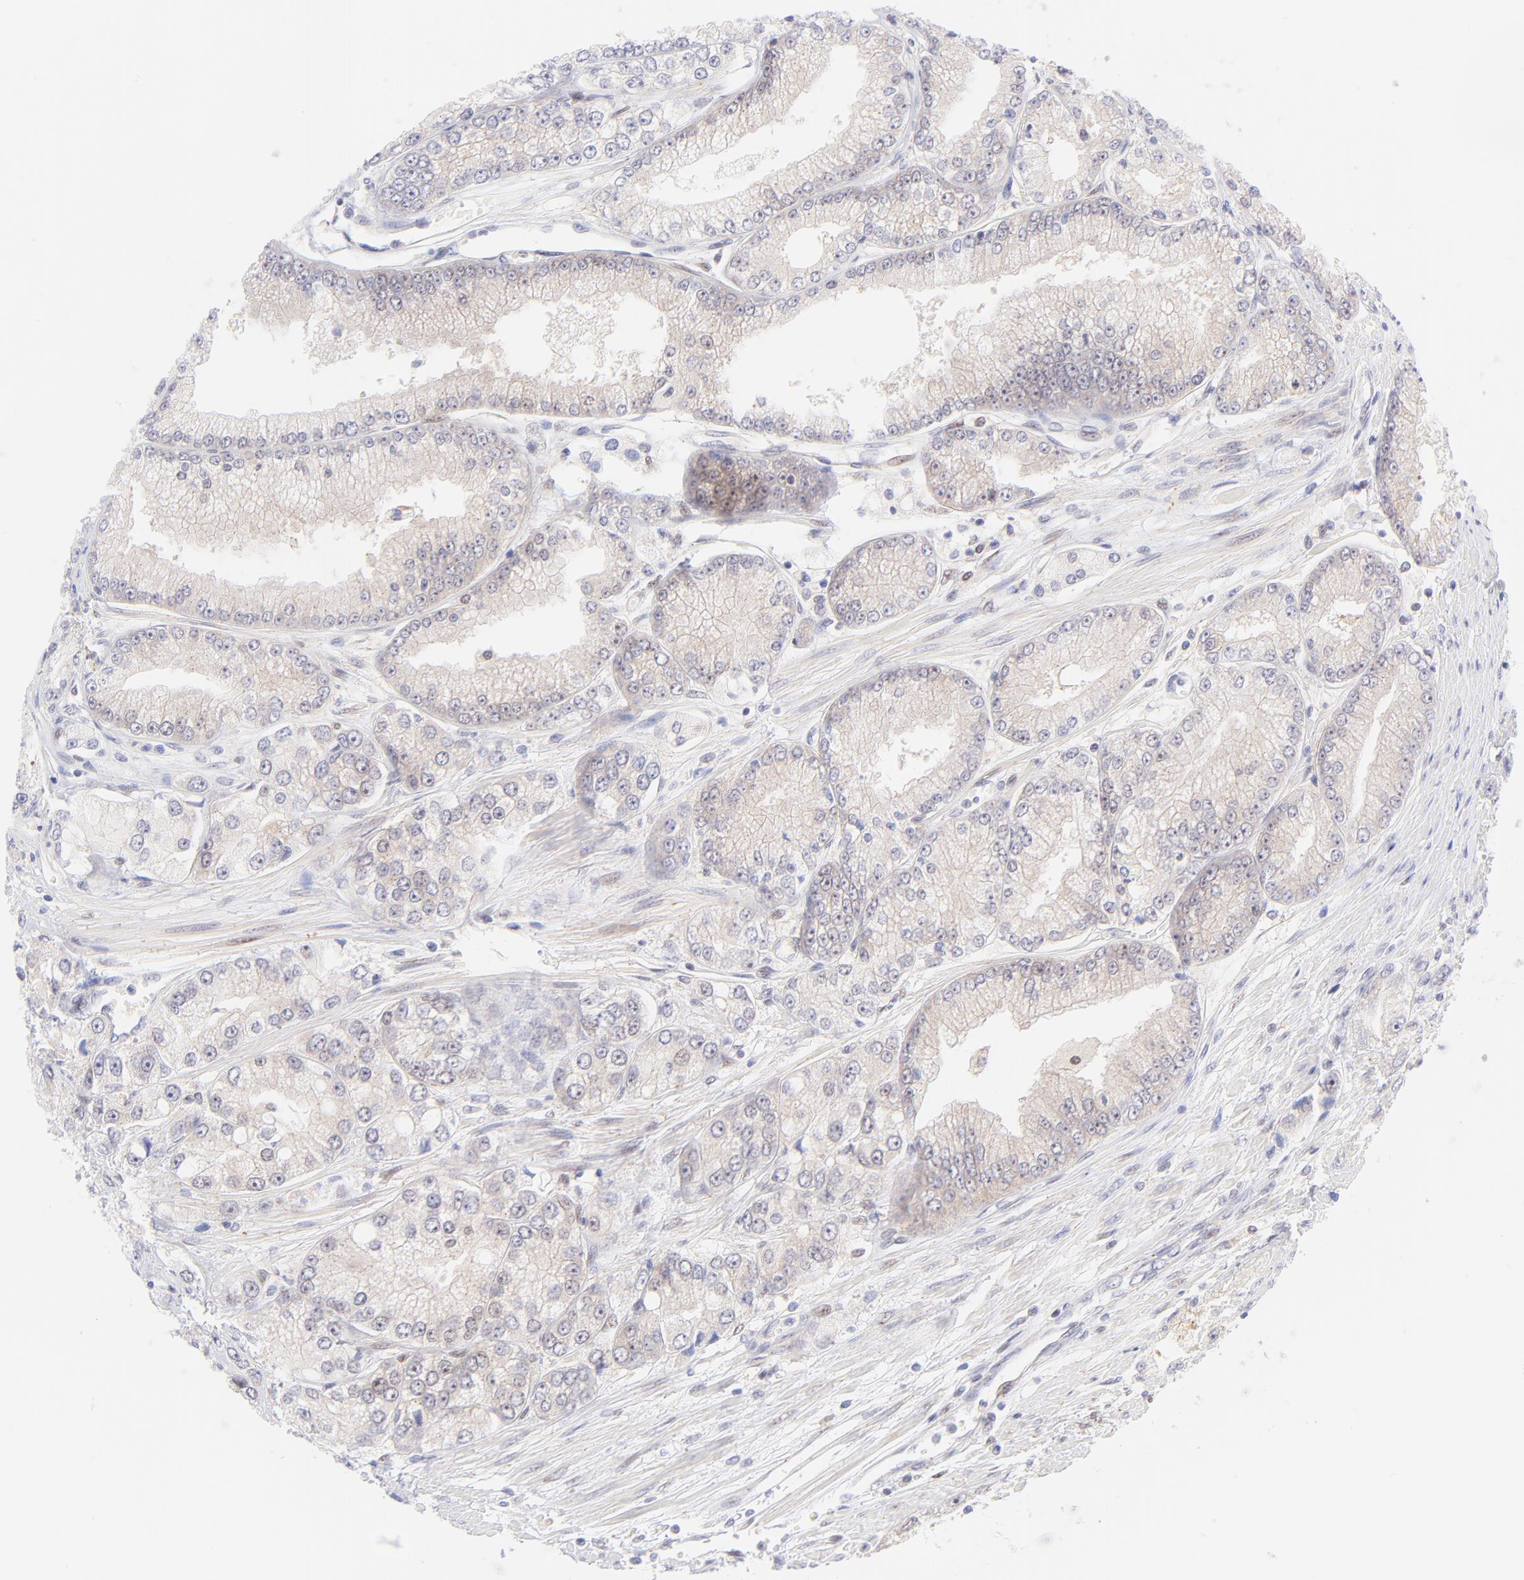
{"staining": {"intensity": "weak", "quantity": "25%-75%", "location": "cytoplasmic/membranous"}, "tissue": "prostate cancer", "cell_type": "Tumor cells", "image_type": "cancer", "snomed": [{"axis": "morphology", "description": "Adenocarcinoma, Medium grade"}, {"axis": "topography", "description": "Prostate"}], "caption": "Weak cytoplasmic/membranous expression is seen in about 25%-75% of tumor cells in prostate cancer. (Brightfield microscopy of DAB IHC at high magnification).", "gene": "PBDC1", "patient": {"sex": "male", "age": 72}}